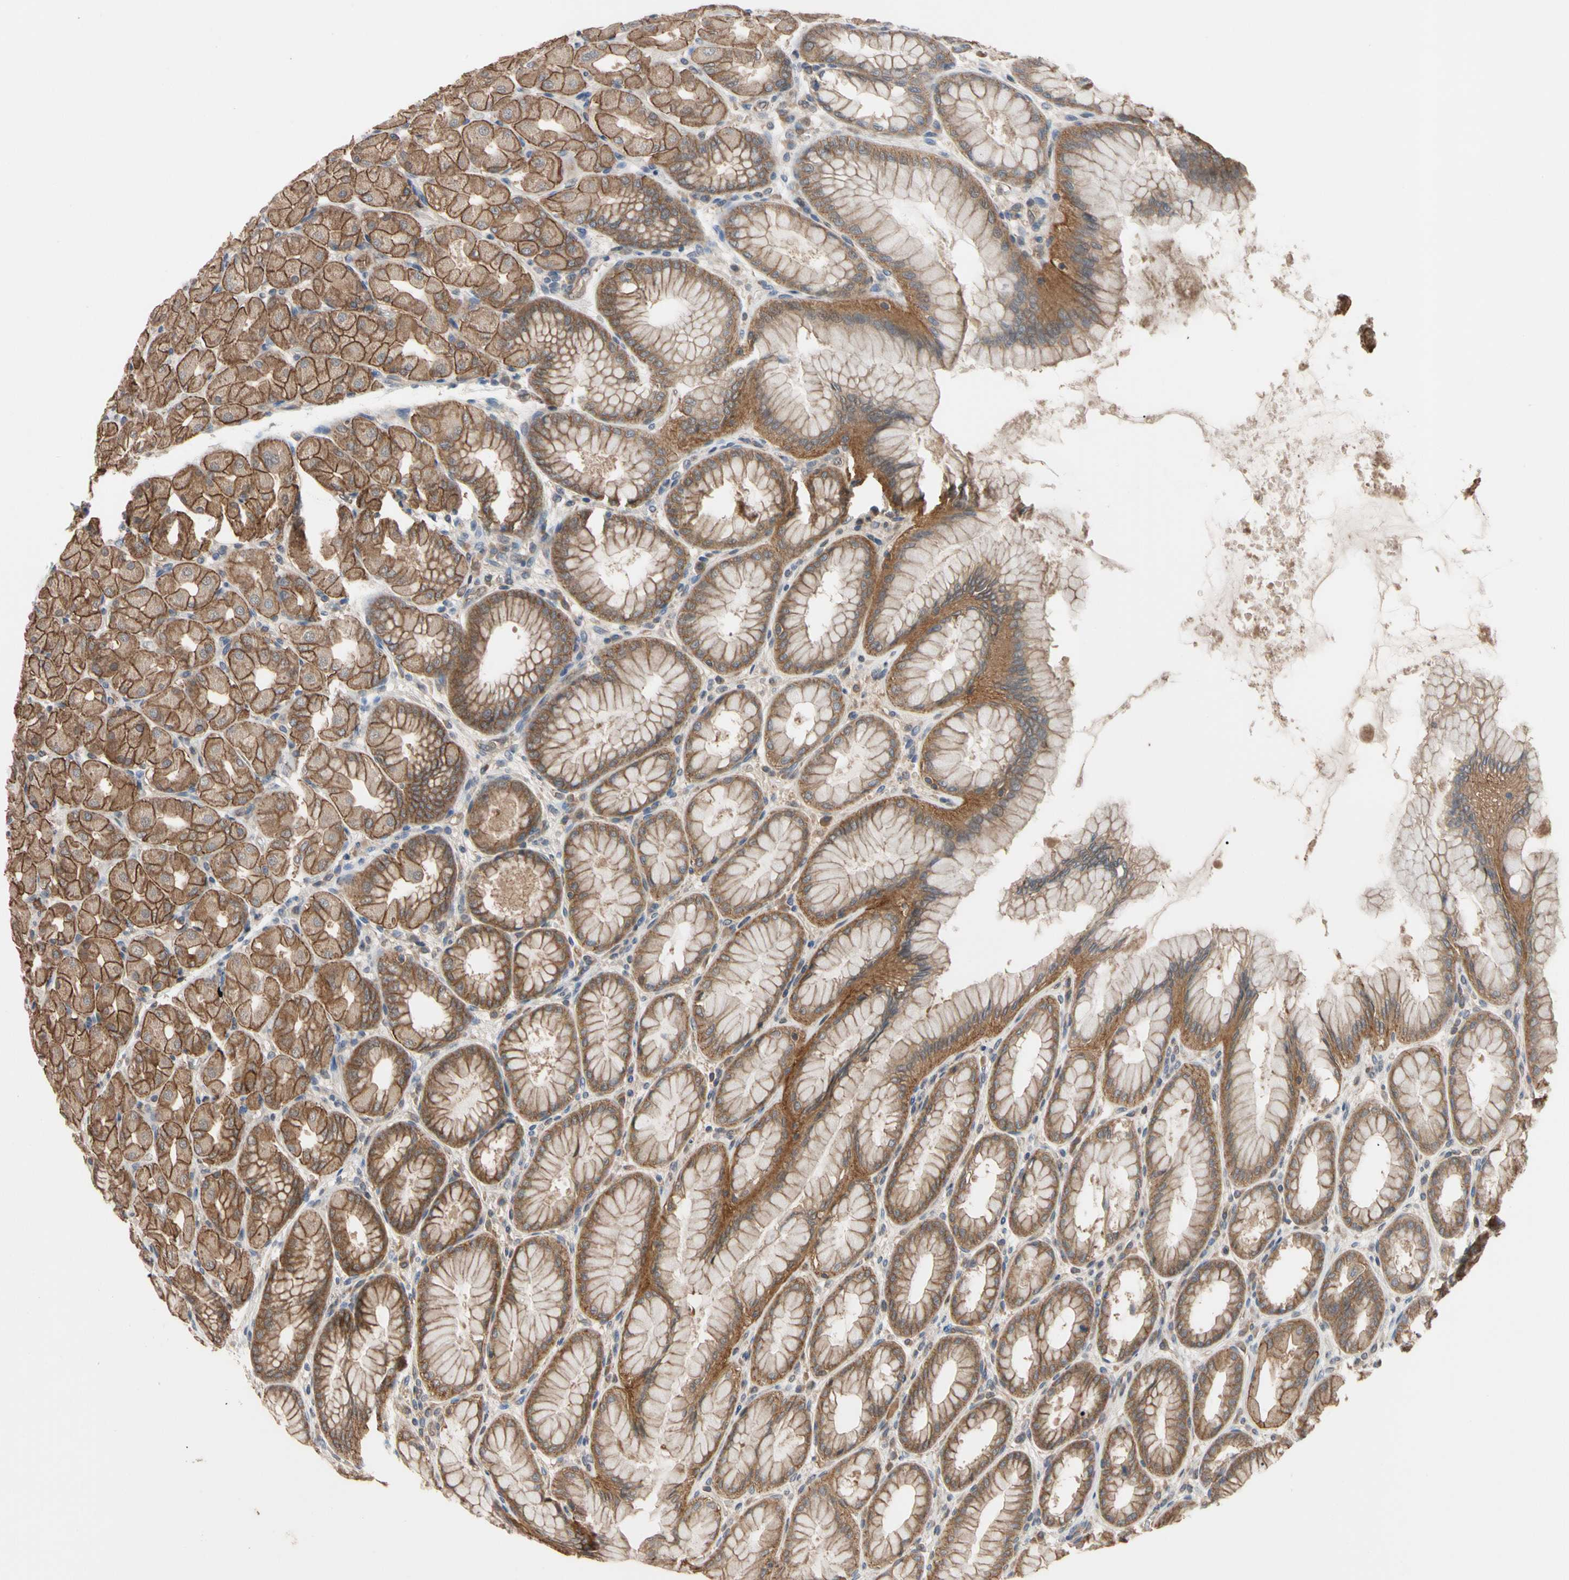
{"staining": {"intensity": "strong", "quantity": ">75%", "location": "cytoplasmic/membranous"}, "tissue": "stomach", "cell_type": "Glandular cells", "image_type": "normal", "snomed": [{"axis": "morphology", "description": "Normal tissue, NOS"}, {"axis": "topography", "description": "Stomach, upper"}], "caption": "Stomach stained with IHC displays strong cytoplasmic/membranous expression in approximately >75% of glandular cells.", "gene": "DPP8", "patient": {"sex": "female", "age": 56}}